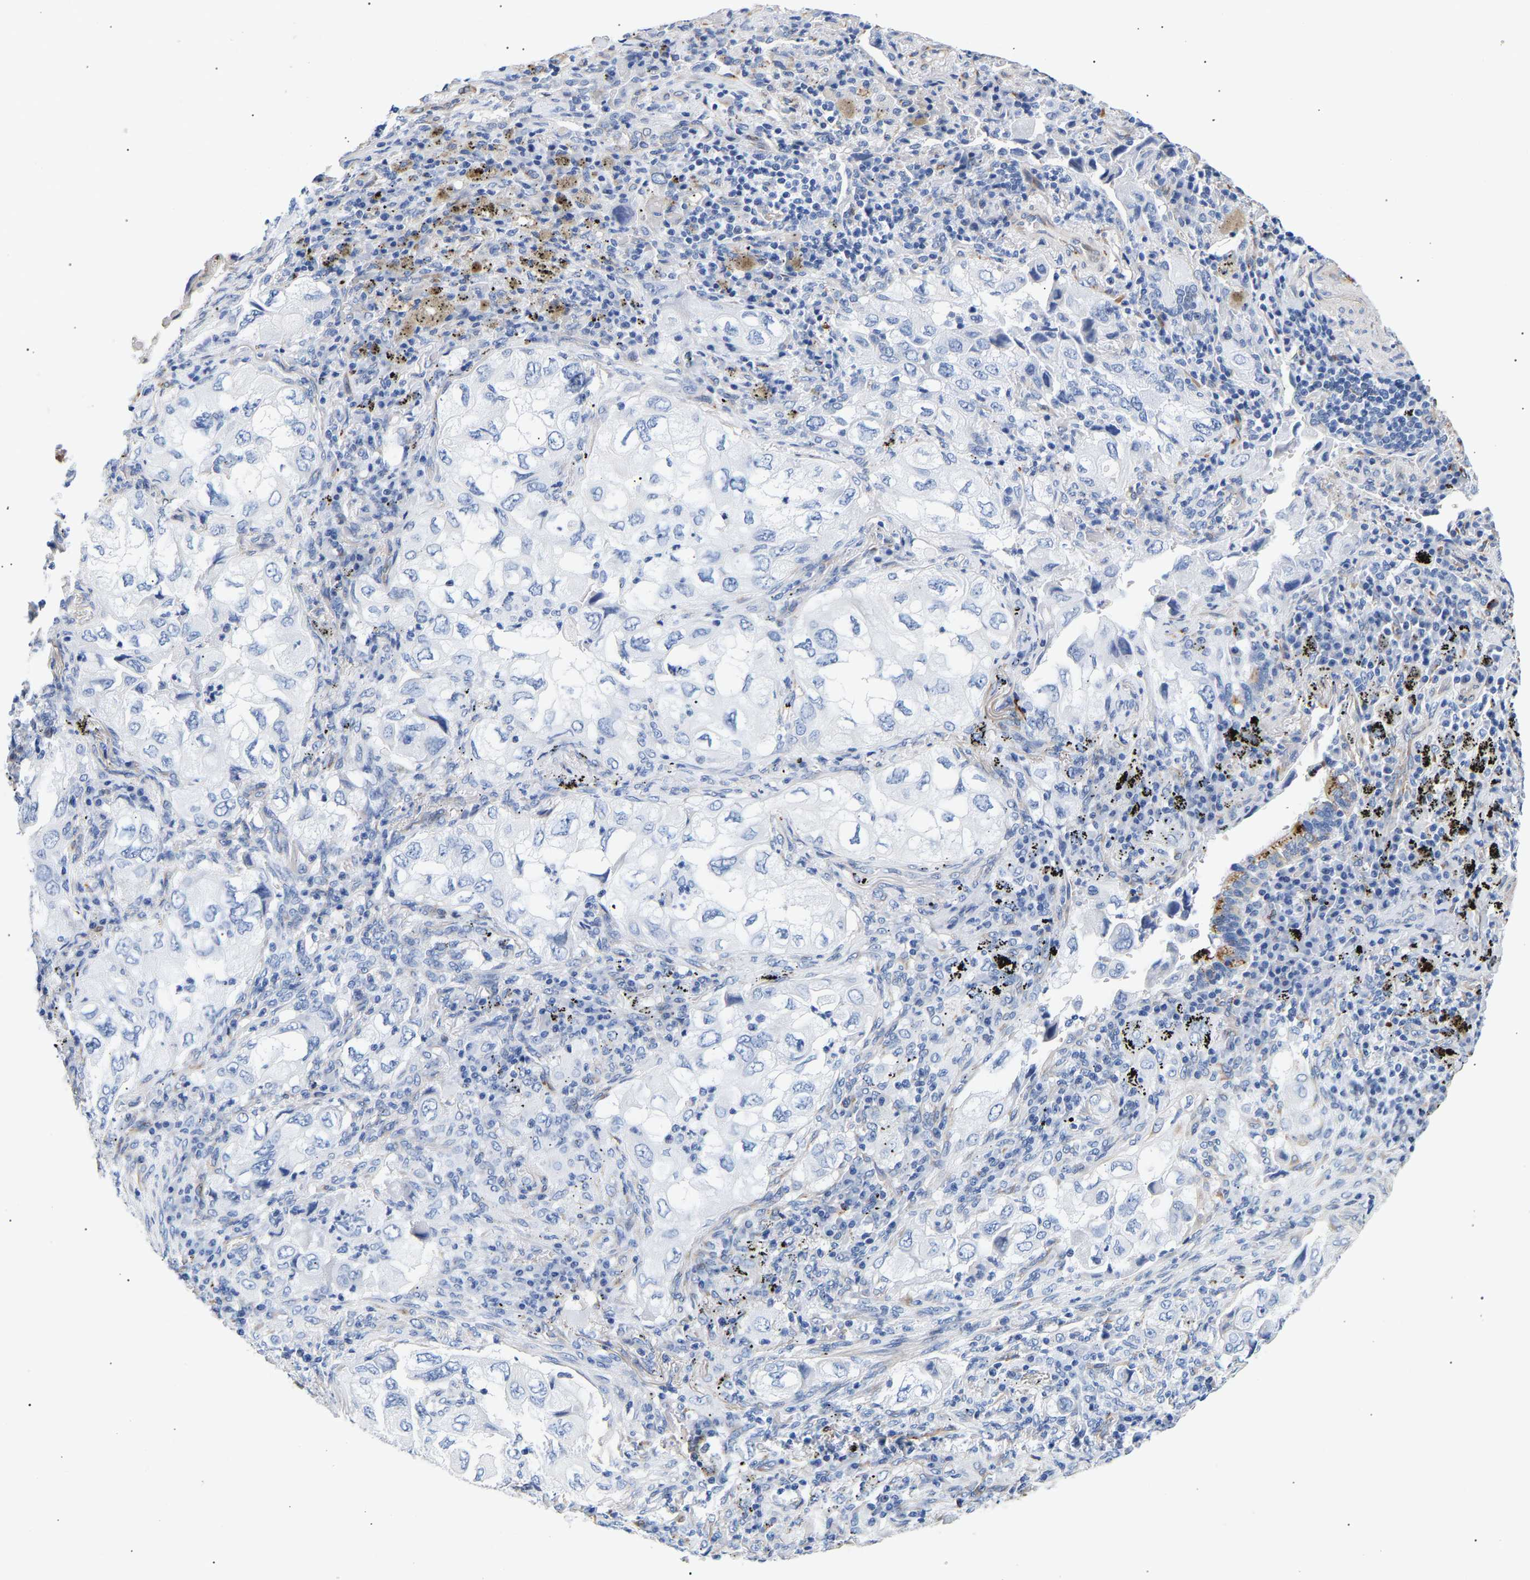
{"staining": {"intensity": "negative", "quantity": "none", "location": "none"}, "tissue": "lung cancer", "cell_type": "Tumor cells", "image_type": "cancer", "snomed": [{"axis": "morphology", "description": "Adenocarcinoma, NOS"}, {"axis": "topography", "description": "Lung"}], "caption": "This is a micrograph of immunohistochemistry (IHC) staining of adenocarcinoma (lung), which shows no staining in tumor cells.", "gene": "IGFBP7", "patient": {"sex": "male", "age": 64}}